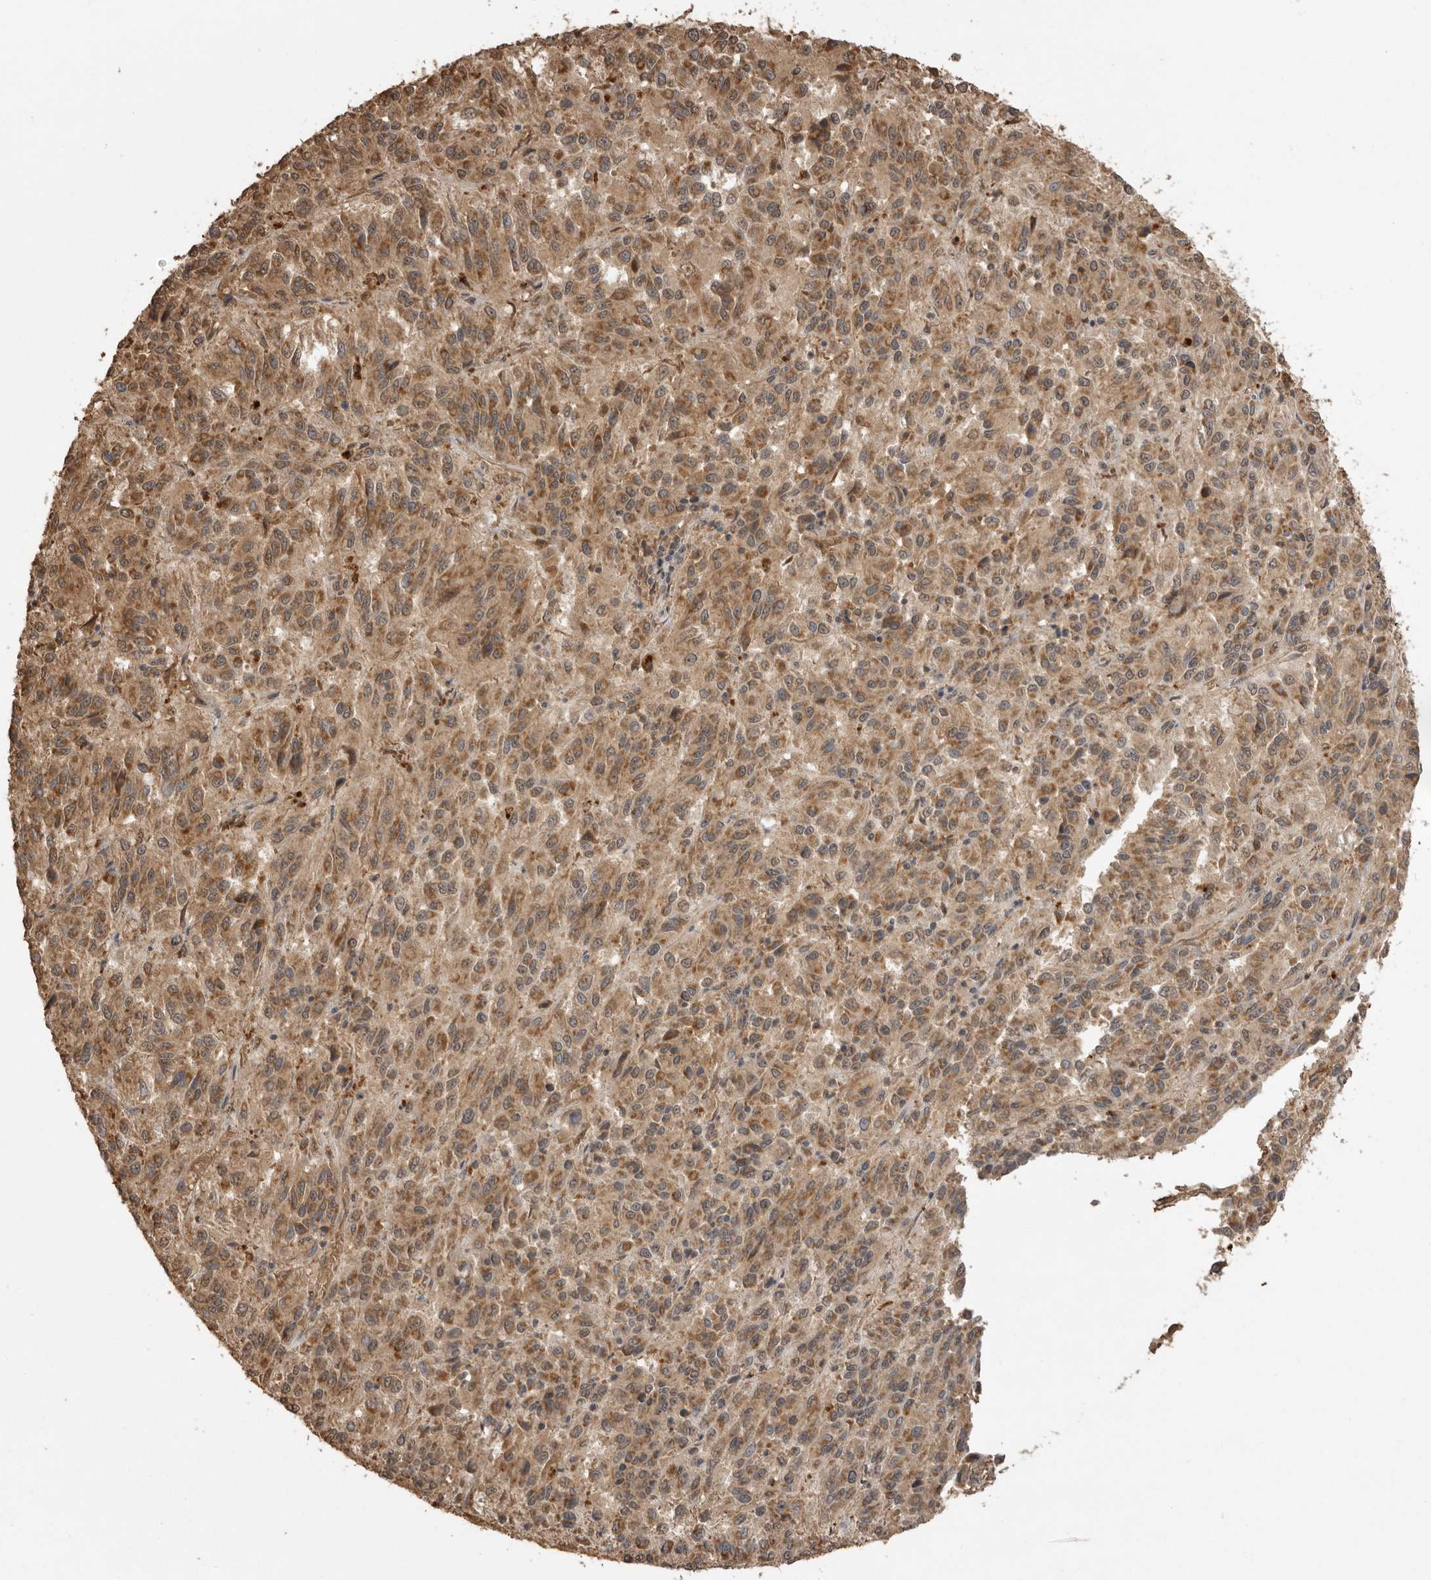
{"staining": {"intensity": "moderate", "quantity": ">75%", "location": "cytoplasmic/membranous"}, "tissue": "melanoma", "cell_type": "Tumor cells", "image_type": "cancer", "snomed": [{"axis": "morphology", "description": "Malignant melanoma, Metastatic site"}, {"axis": "topography", "description": "Lung"}], "caption": "Malignant melanoma (metastatic site) stained for a protein exhibits moderate cytoplasmic/membranous positivity in tumor cells.", "gene": "JAG2", "patient": {"sex": "male", "age": 64}}